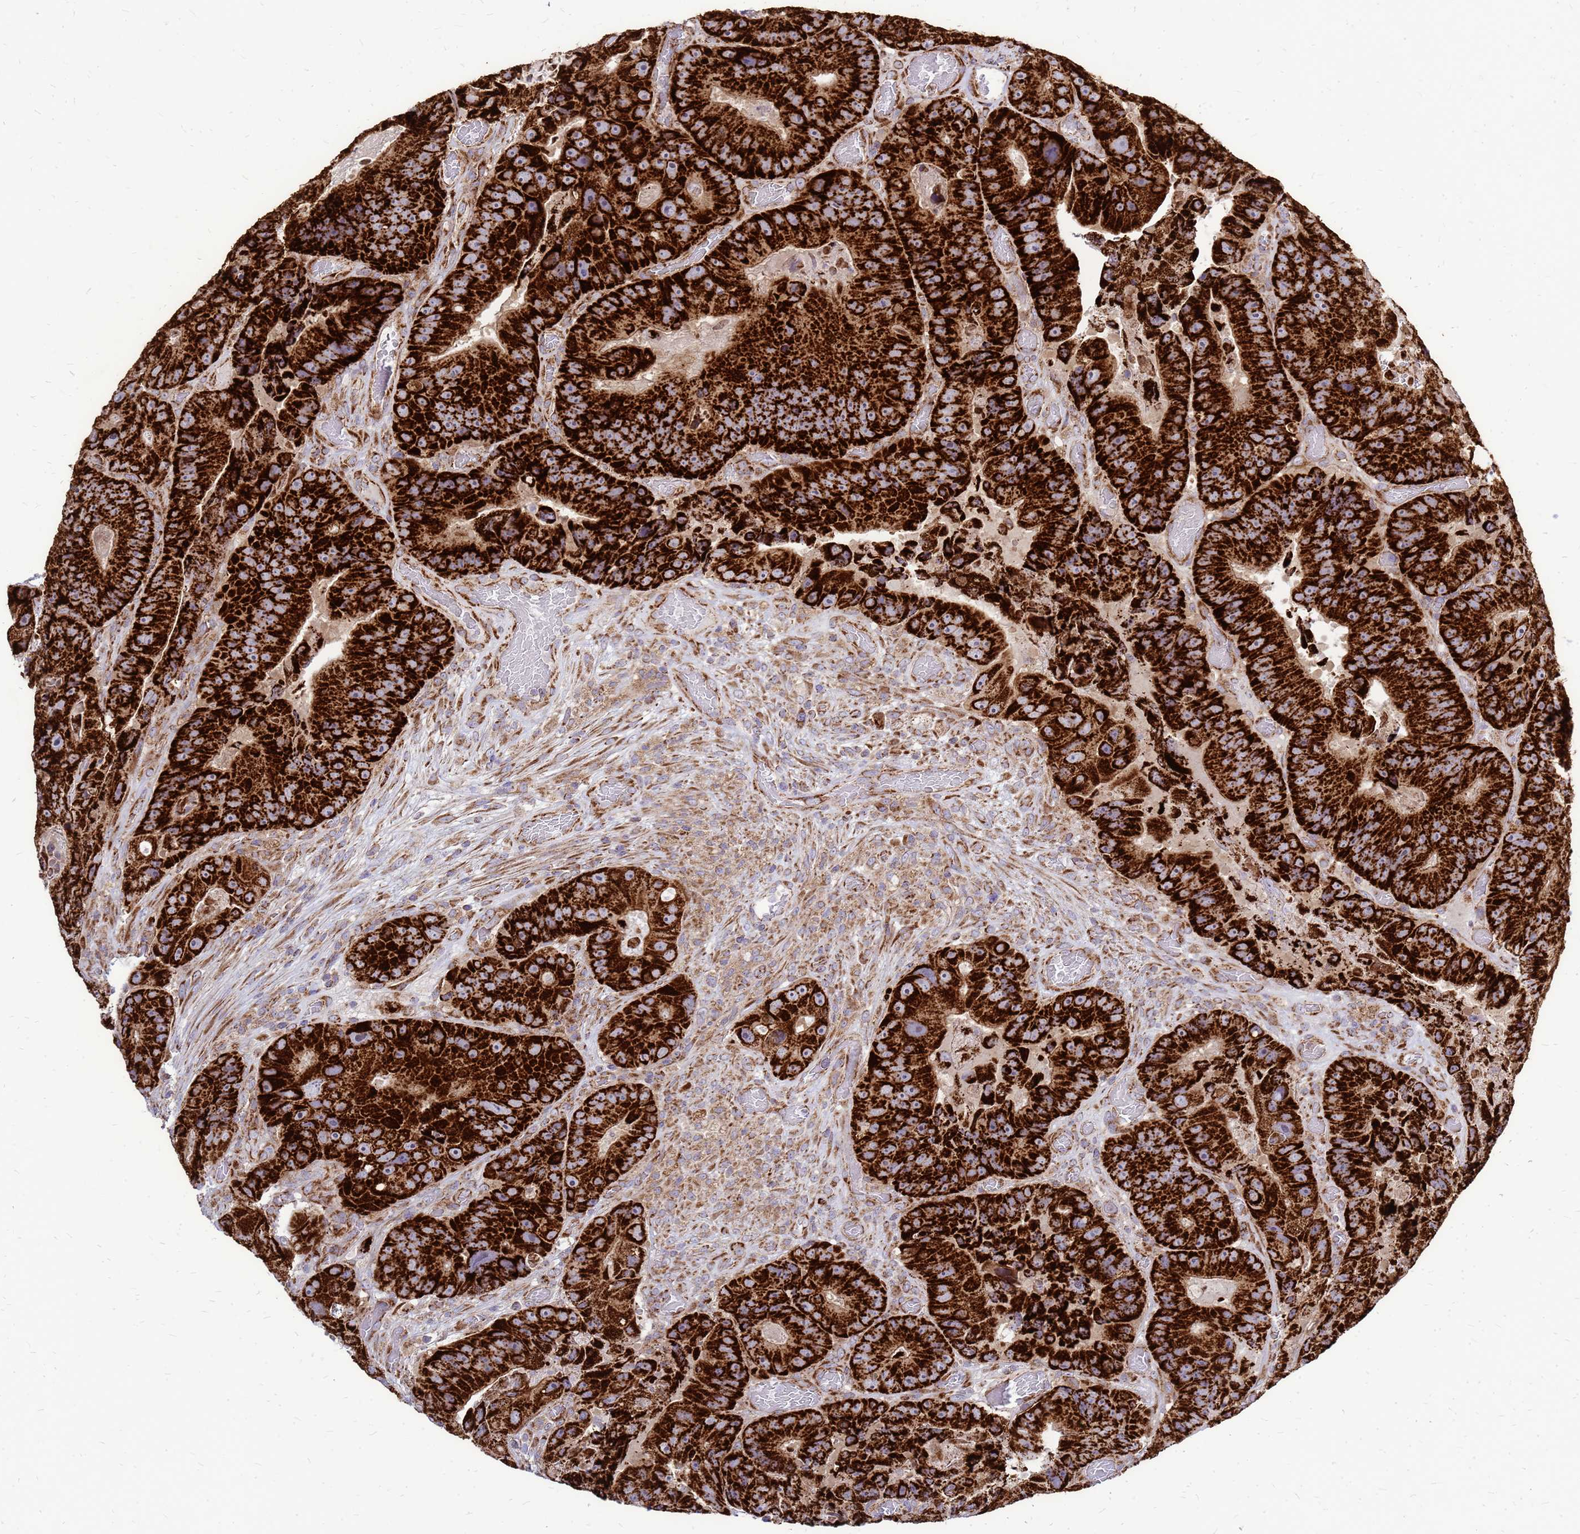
{"staining": {"intensity": "strong", "quantity": ">75%", "location": "cytoplasmic/membranous"}, "tissue": "colorectal cancer", "cell_type": "Tumor cells", "image_type": "cancer", "snomed": [{"axis": "morphology", "description": "Adenocarcinoma, NOS"}, {"axis": "topography", "description": "Colon"}], "caption": "Tumor cells show high levels of strong cytoplasmic/membranous staining in approximately >75% of cells in colorectal cancer.", "gene": "FSTL4", "patient": {"sex": "female", "age": 86}}